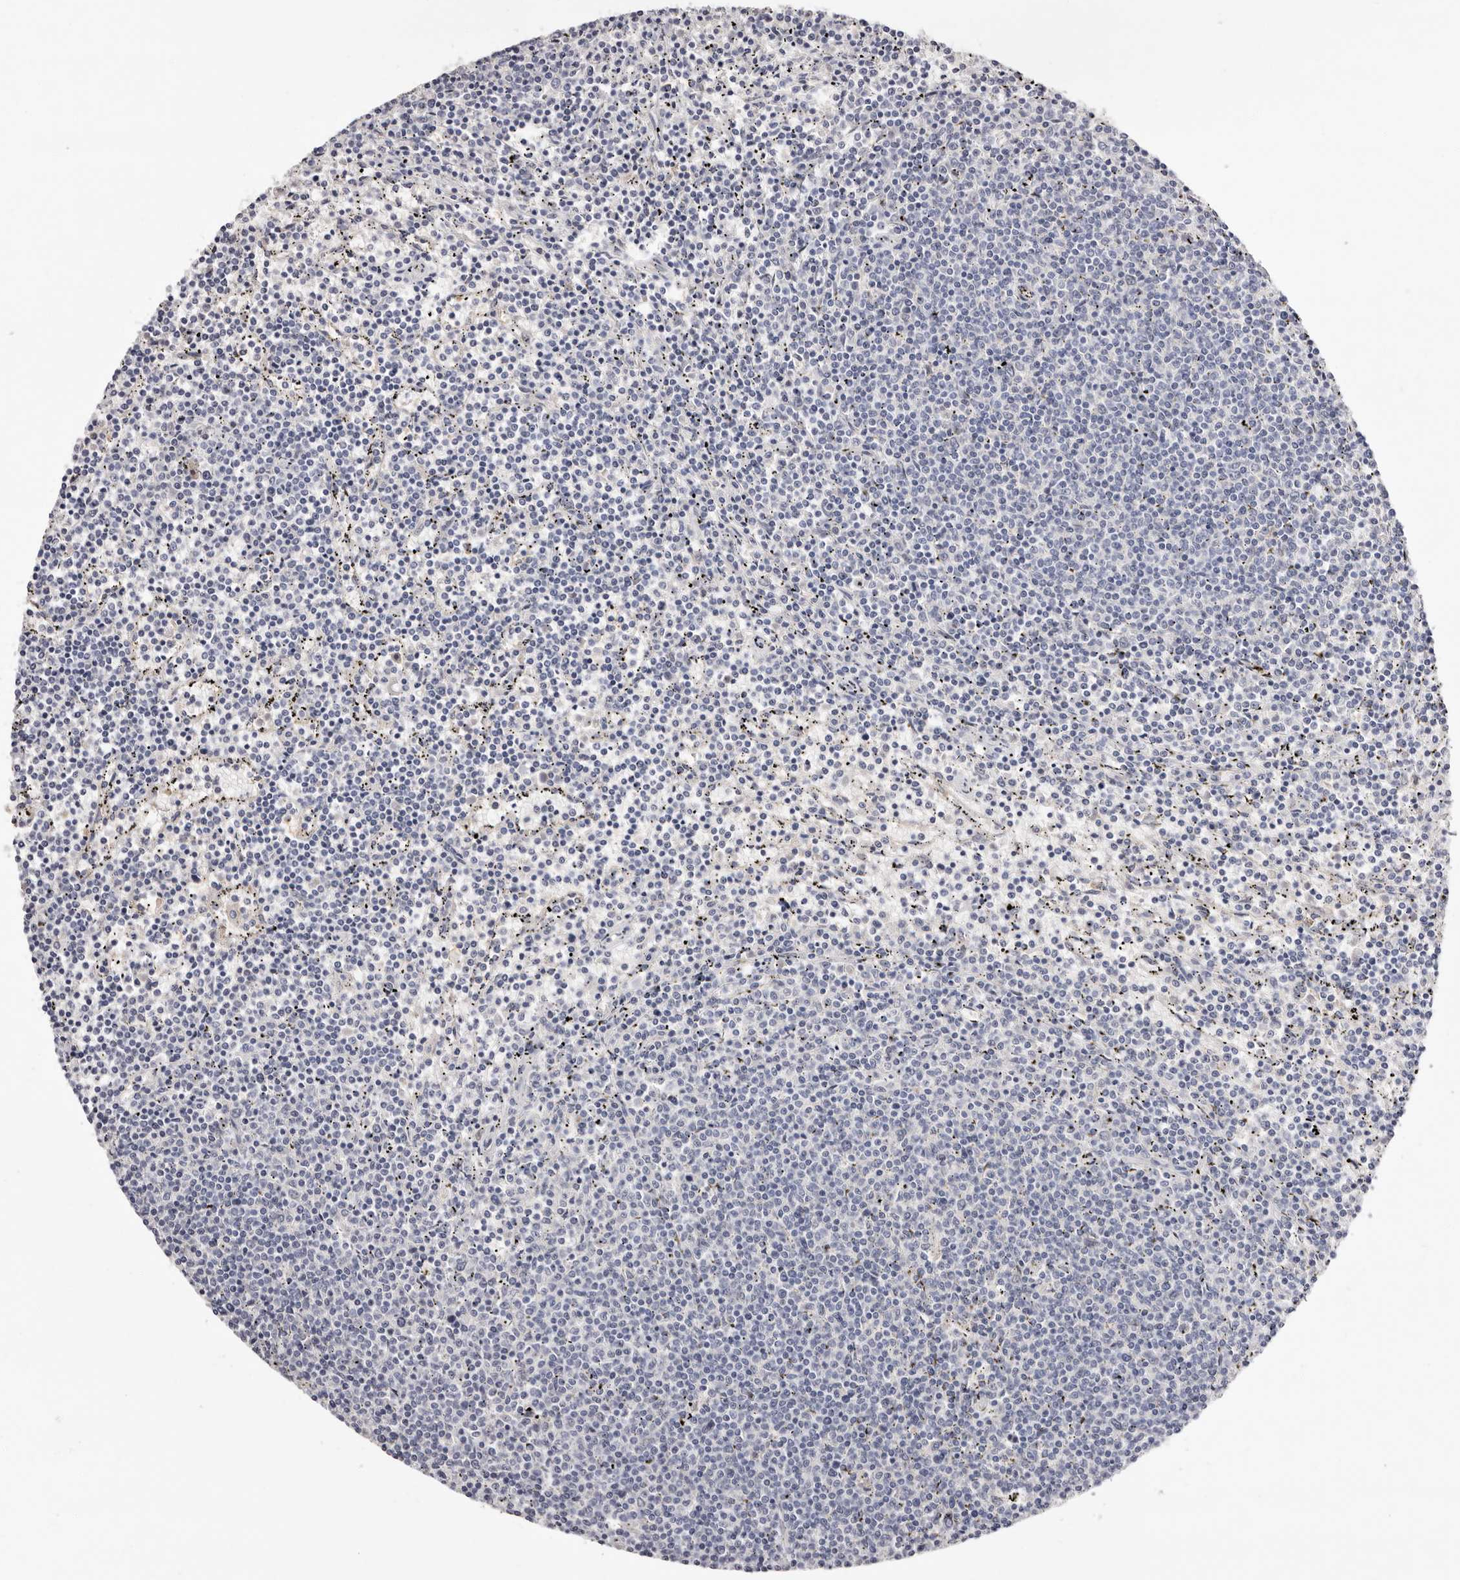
{"staining": {"intensity": "negative", "quantity": "none", "location": "none"}, "tissue": "lymphoma", "cell_type": "Tumor cells", "image_type": "cancer", "snomed": [{"axis": "morphology", "description": "Malignant lymphoma, non-Hodgkin's type, Low grade"}, {"axis": "topography", "description": "Spleen"}], "caption": "Tumor cells show no significant expression in malignant lymphoma, non-Hodgkin's type (low-grade).", "gene": "LMLN", "patient": {"sex": "female", "age": 50}}